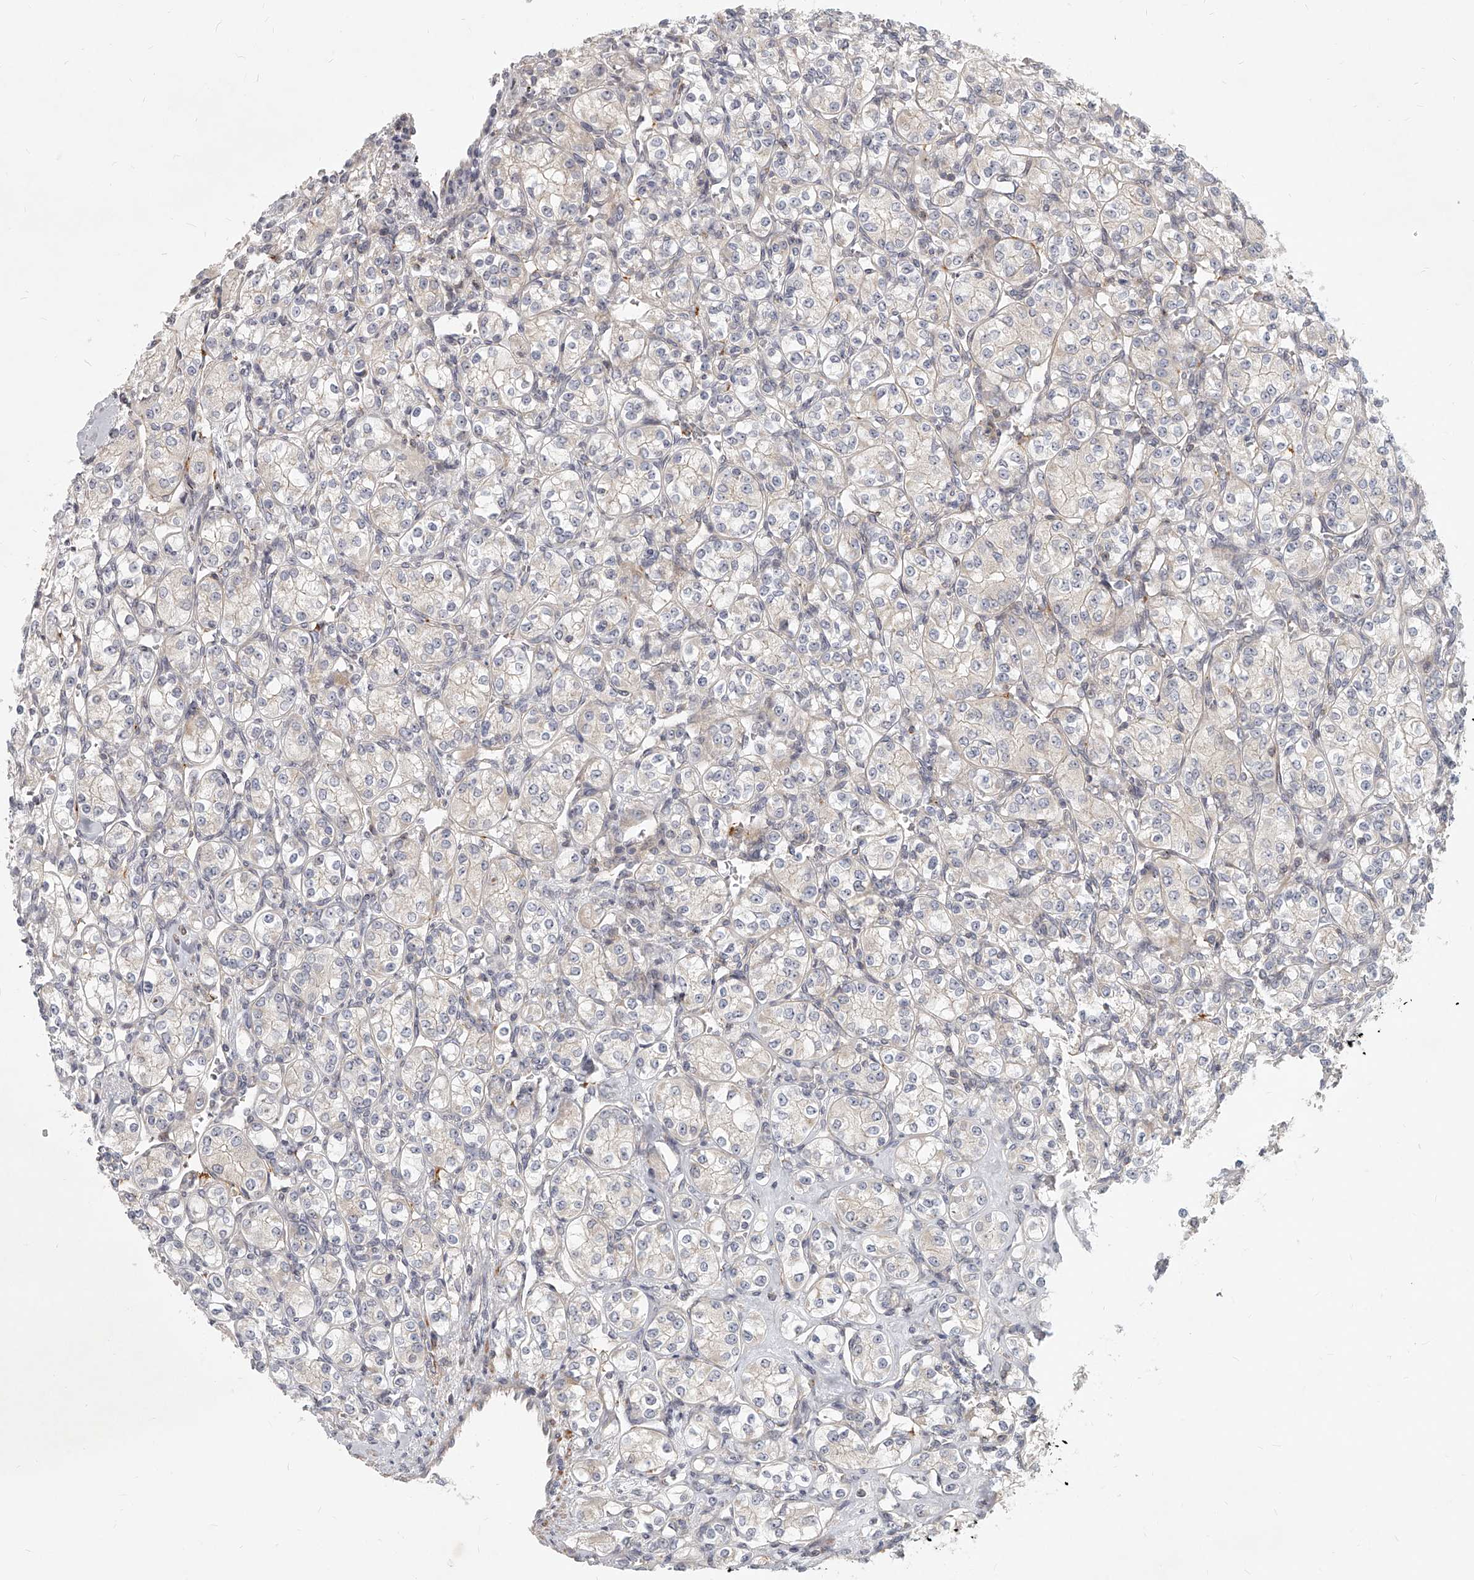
{"staining": {"intensity": "negative", "quantity": "none", "location": "none"}, "tissue": "renal cancer", "cell_type": "Tumor cells", "image_type": "cancer", "snomed": [{"axis": "morphology", "description": "Adenocarcinoma, NOS"}, {"axis": "topography", "description": "Kidney"}], "caption": "Renal cancer was stained to show a protein in brown. There is no significant positivity in tumor cells. (Brightfield microscopy of DAB immunohistochemistry (IHC) at high magnification).", "gene": "SLC37A1", "patient": {"sex": "male", "age": 77}}